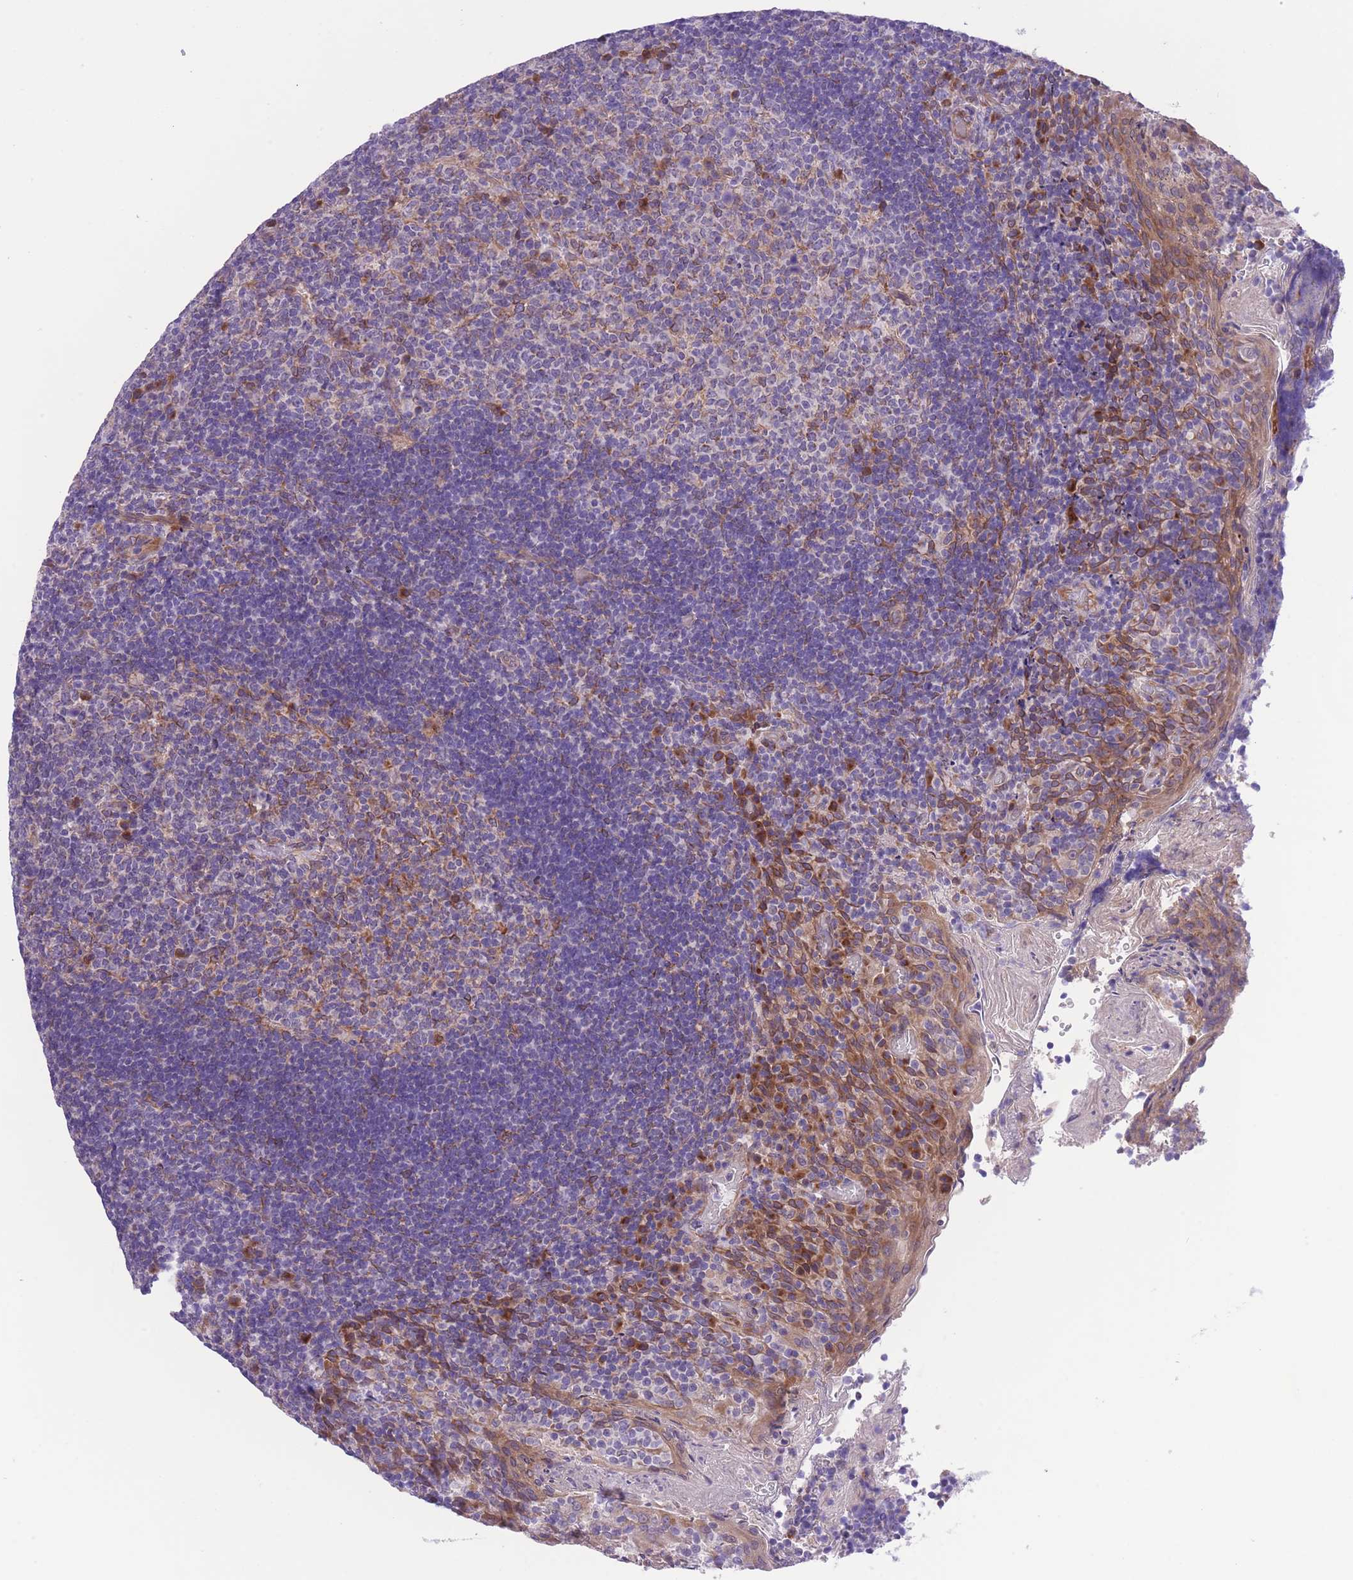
{"staining": {"intensity": "moderate", "quantity": "<25%", "location": "cytoplasmic/membranous"}, "tissue": "tonsil", "cell_type": "Germinal center cells", "image_type": "normal", "snomed": [{"axis": "morphology", "description": "Normal tissue, NOS"}, {"axis": "topography", "description": "Tonsil"}], "caption": "This histopathology image shows IHC staining of normal tonsil, with low moderate cytoplasmic/membranous positivity in about <25% of germinal center cells.", "gene": "WWOX", "patient": {"sex": "female", "age": 10}}